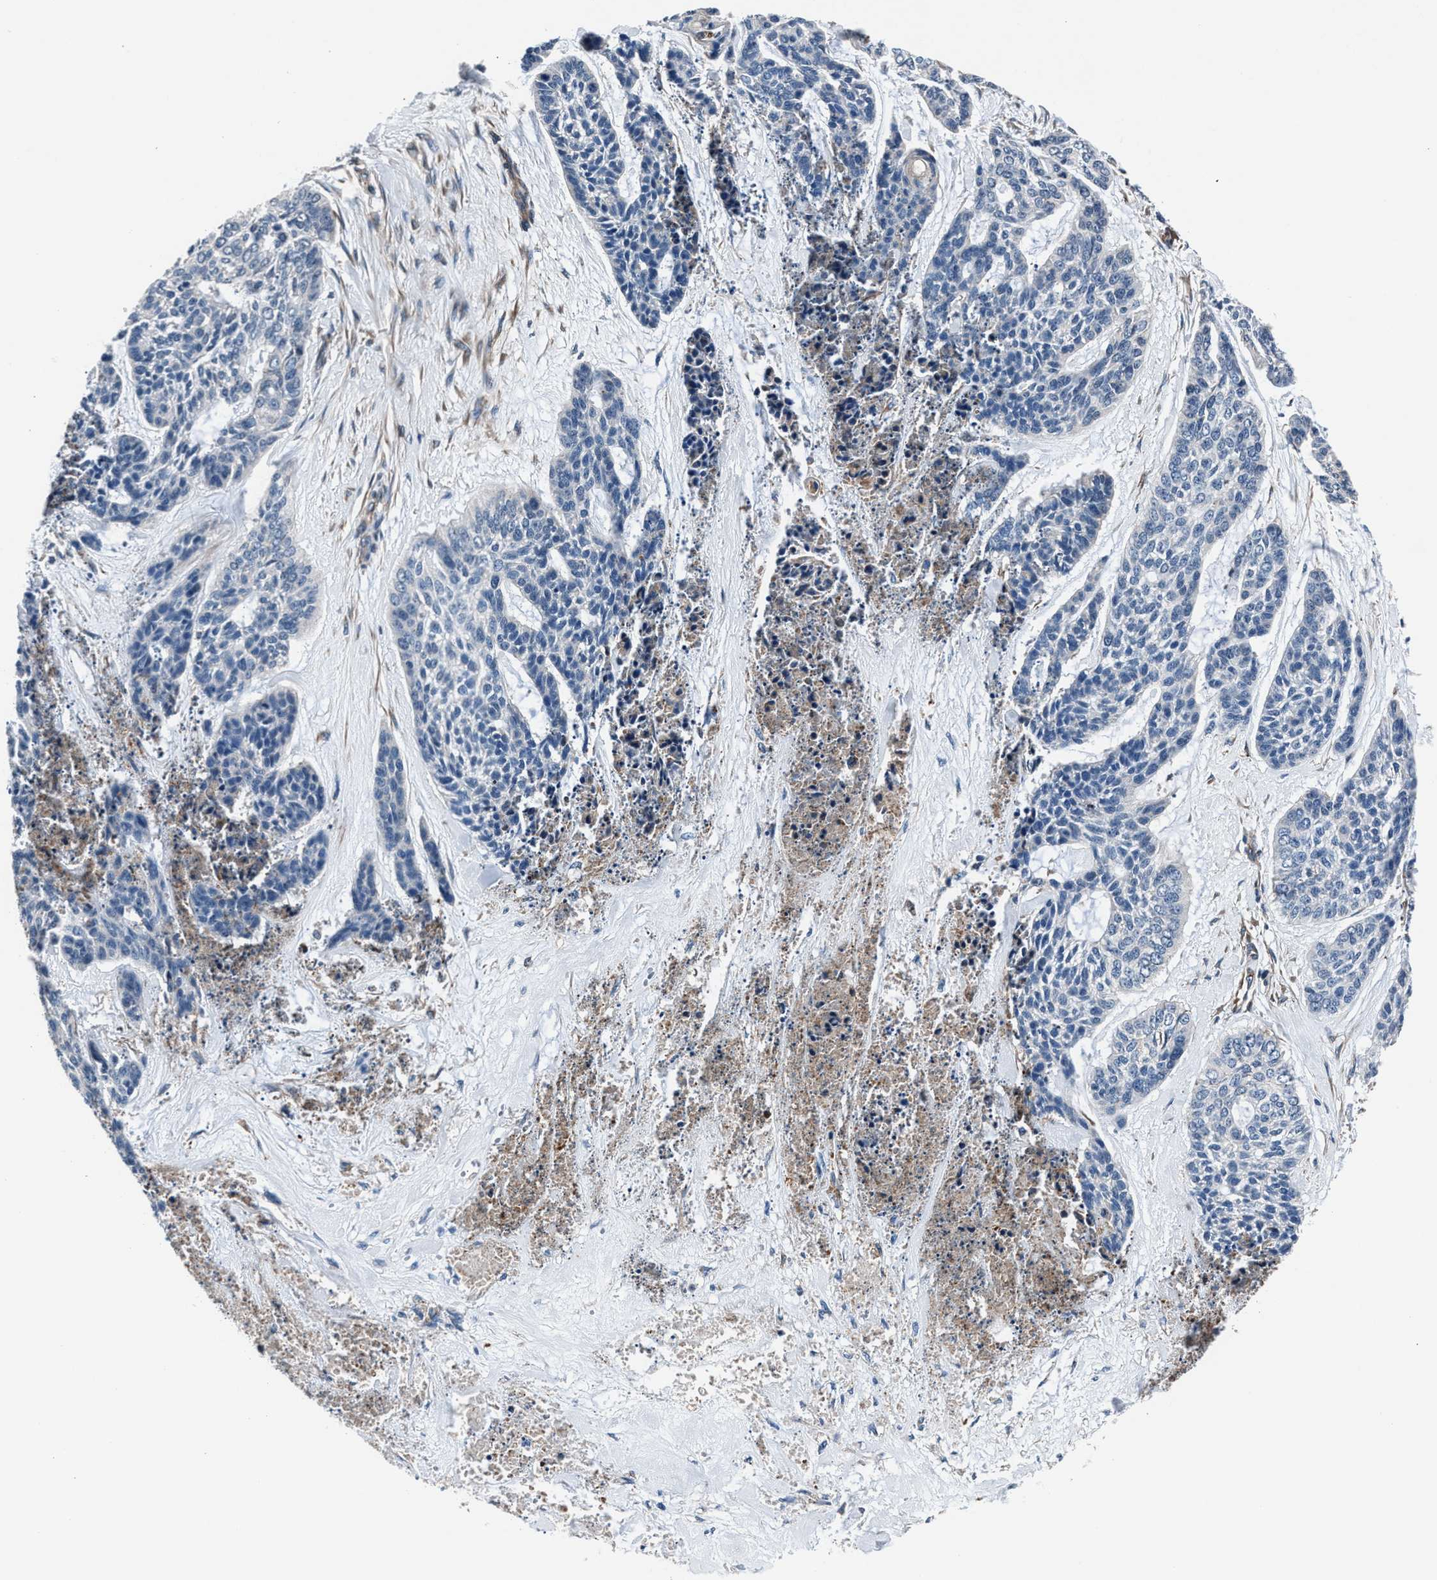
{"staining": {"intensity": "negative", "quantity": "none", "location": "none"}, "tissue": "skin cancer", "cell_type": "Tumor cells", "image_type": "cancer", "snomed": [{"axis": "morphology", "description": "Basal cell carcinoma"}, {"axis": "topography", "description": "Skin"}], "caption": "This is a image of immunohistochemistry staining of skin cancer (basal cell carcinoma), which shows no staining in tumor cells.", "gene": "MFSD11", "patient": {"sex": "female", "age": 64}}